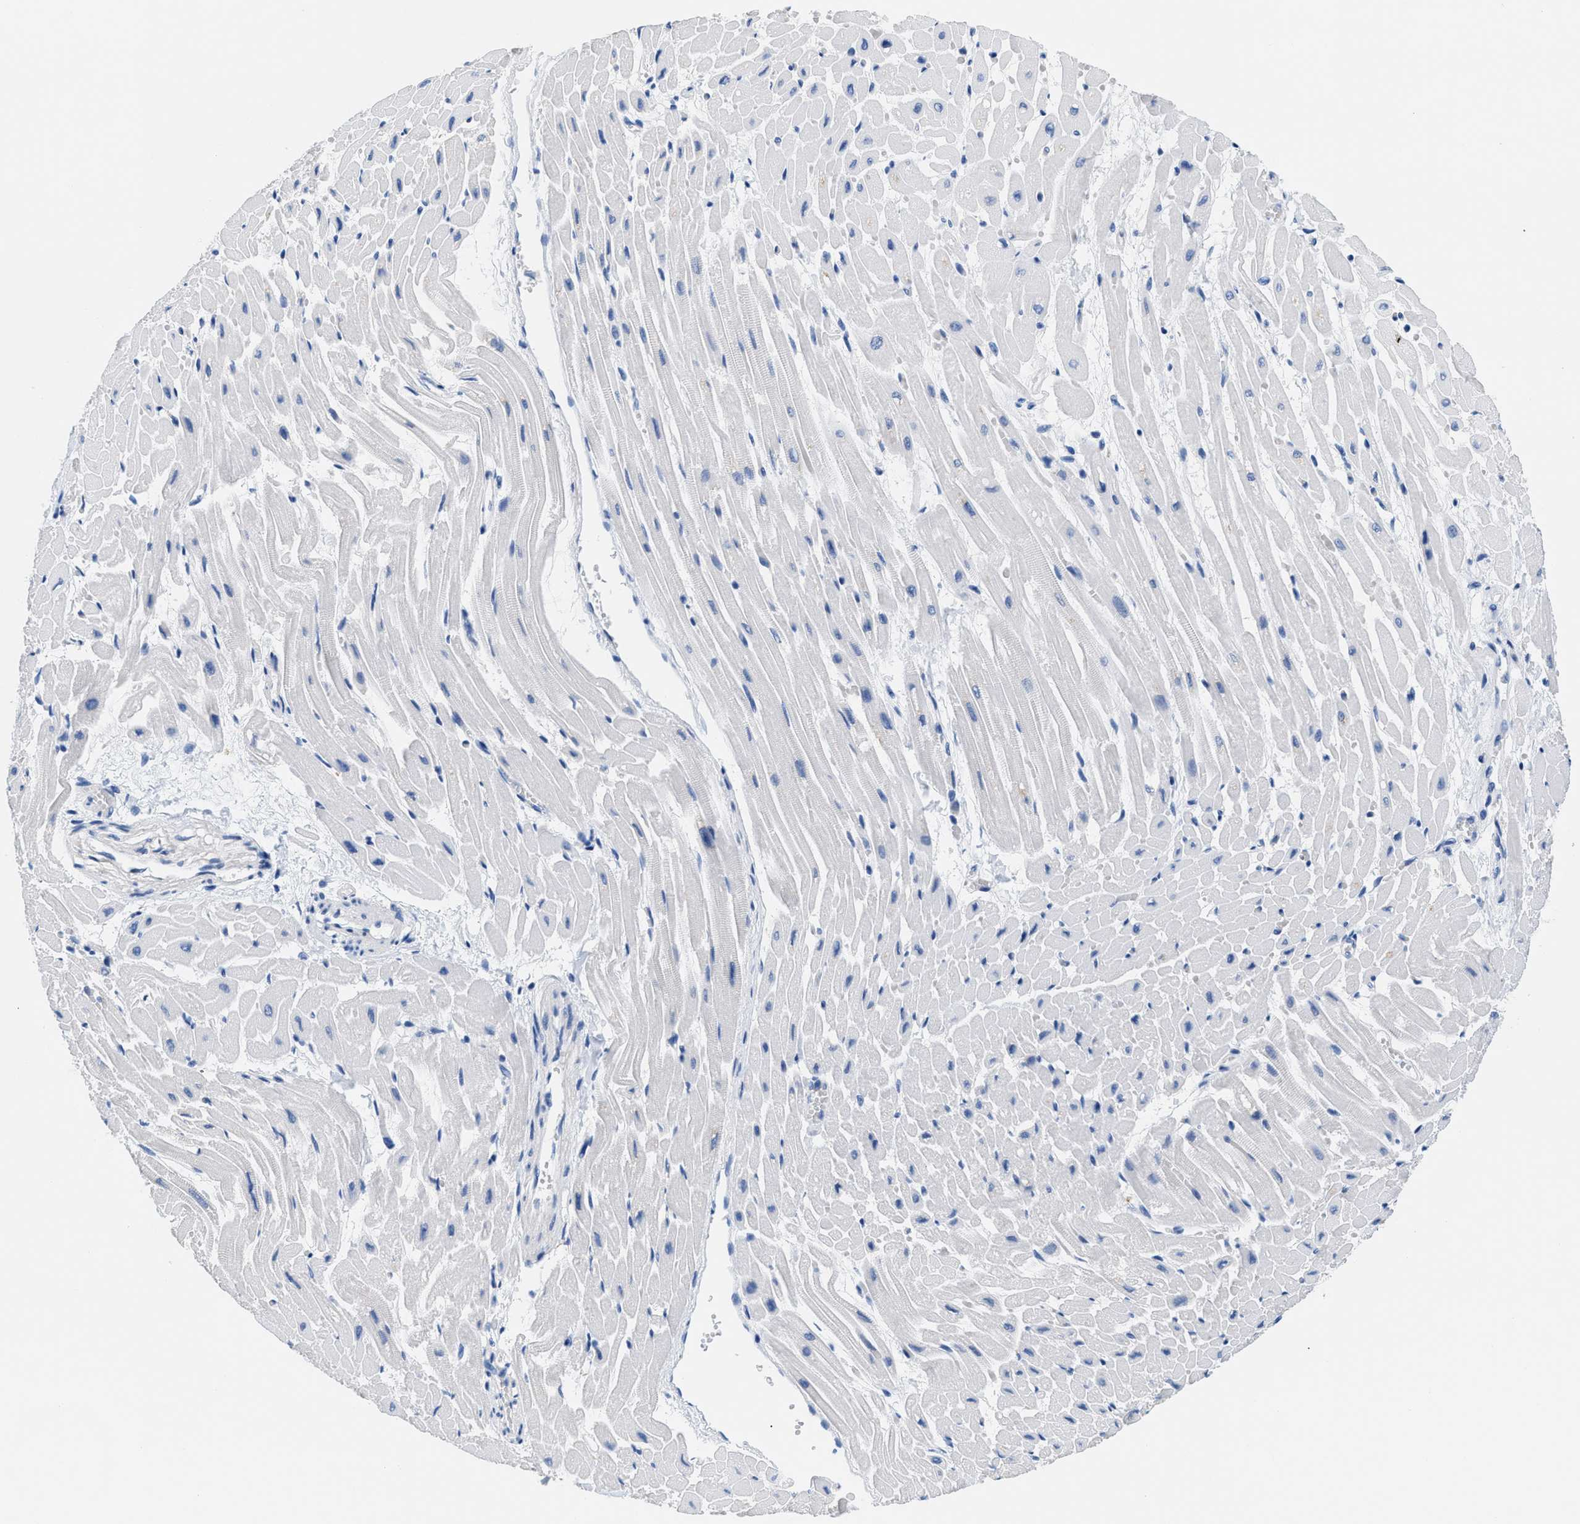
{"staining": {"intensity": "negative", "quantity": "none", "location": "none"}, "tissue": "heart muscle", "cell_type": "Cardiomyocytes", "image_type": "normal", "snomed": [{"axis": "morphology", "description": "Normal tissue, NOS"}, {"axis": "topography", "description": "Heart"}], "caption": "Cardiomyocytes are negative for brown protein staining in normal heart muscle. Brightfield microscopy of immunohistochemistry (IHC) stained with DAB (brown) and hematoxylin (blue), captured at high magnification.", "gene": "SLFN13", "patient": {"sex": "male", "age": 45}}